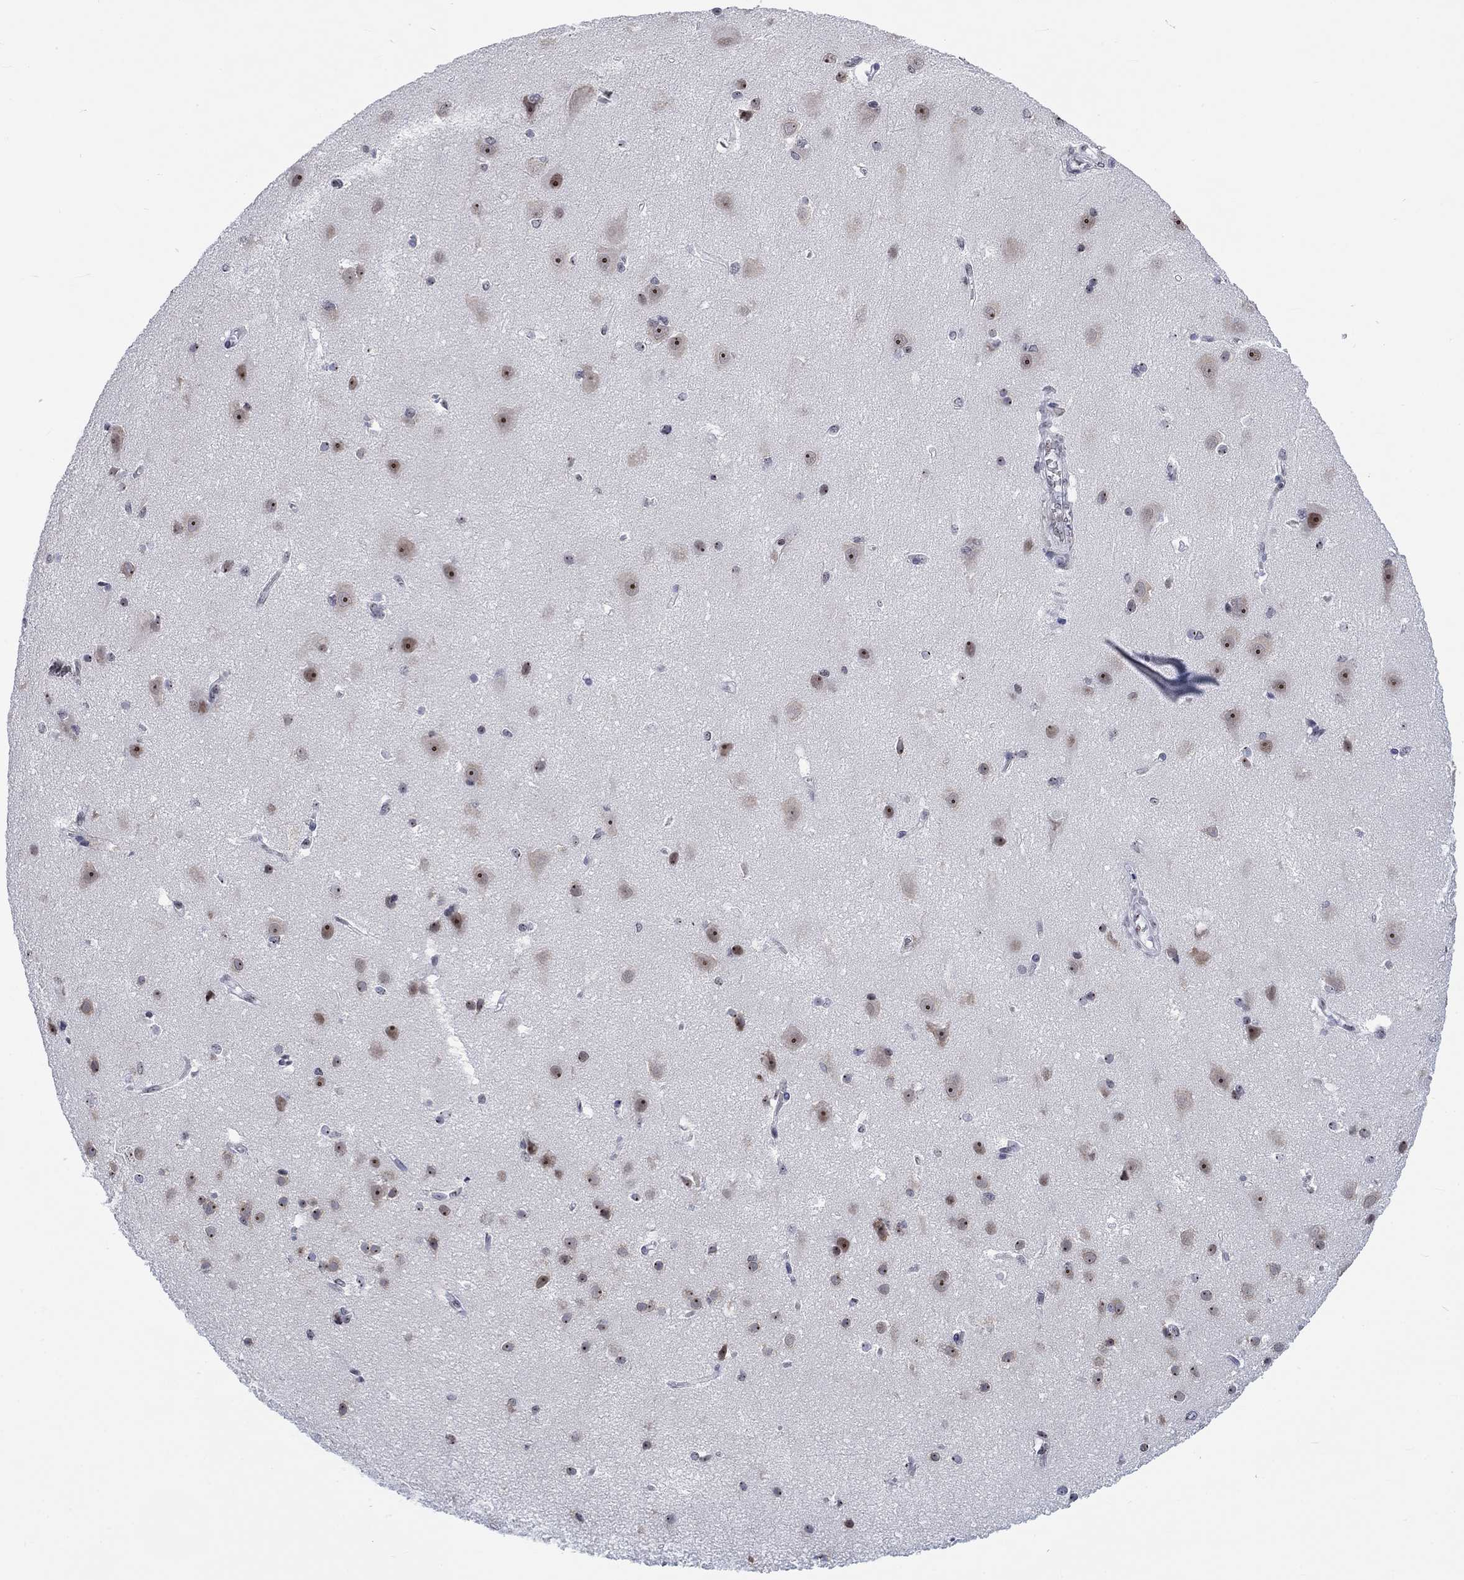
{"staining": {"intensity": "negative", "quantity": "none", "location": "none"}, "tissue": "cerebral cortex", "cell_type": "Endothelial cells", "image_type": "normal", "snomed": [{"axis": "morphology", "description": "Normal tissue, NOS"}, {"axis": "topography", "description": "Cerebral cortex"}], "caption": "IHC of unremarkable human cerebral cortex reveals no staining in endothelial cells.", "gene": "CSRNP3", "patient": {"sex": "male", "age": 37}}